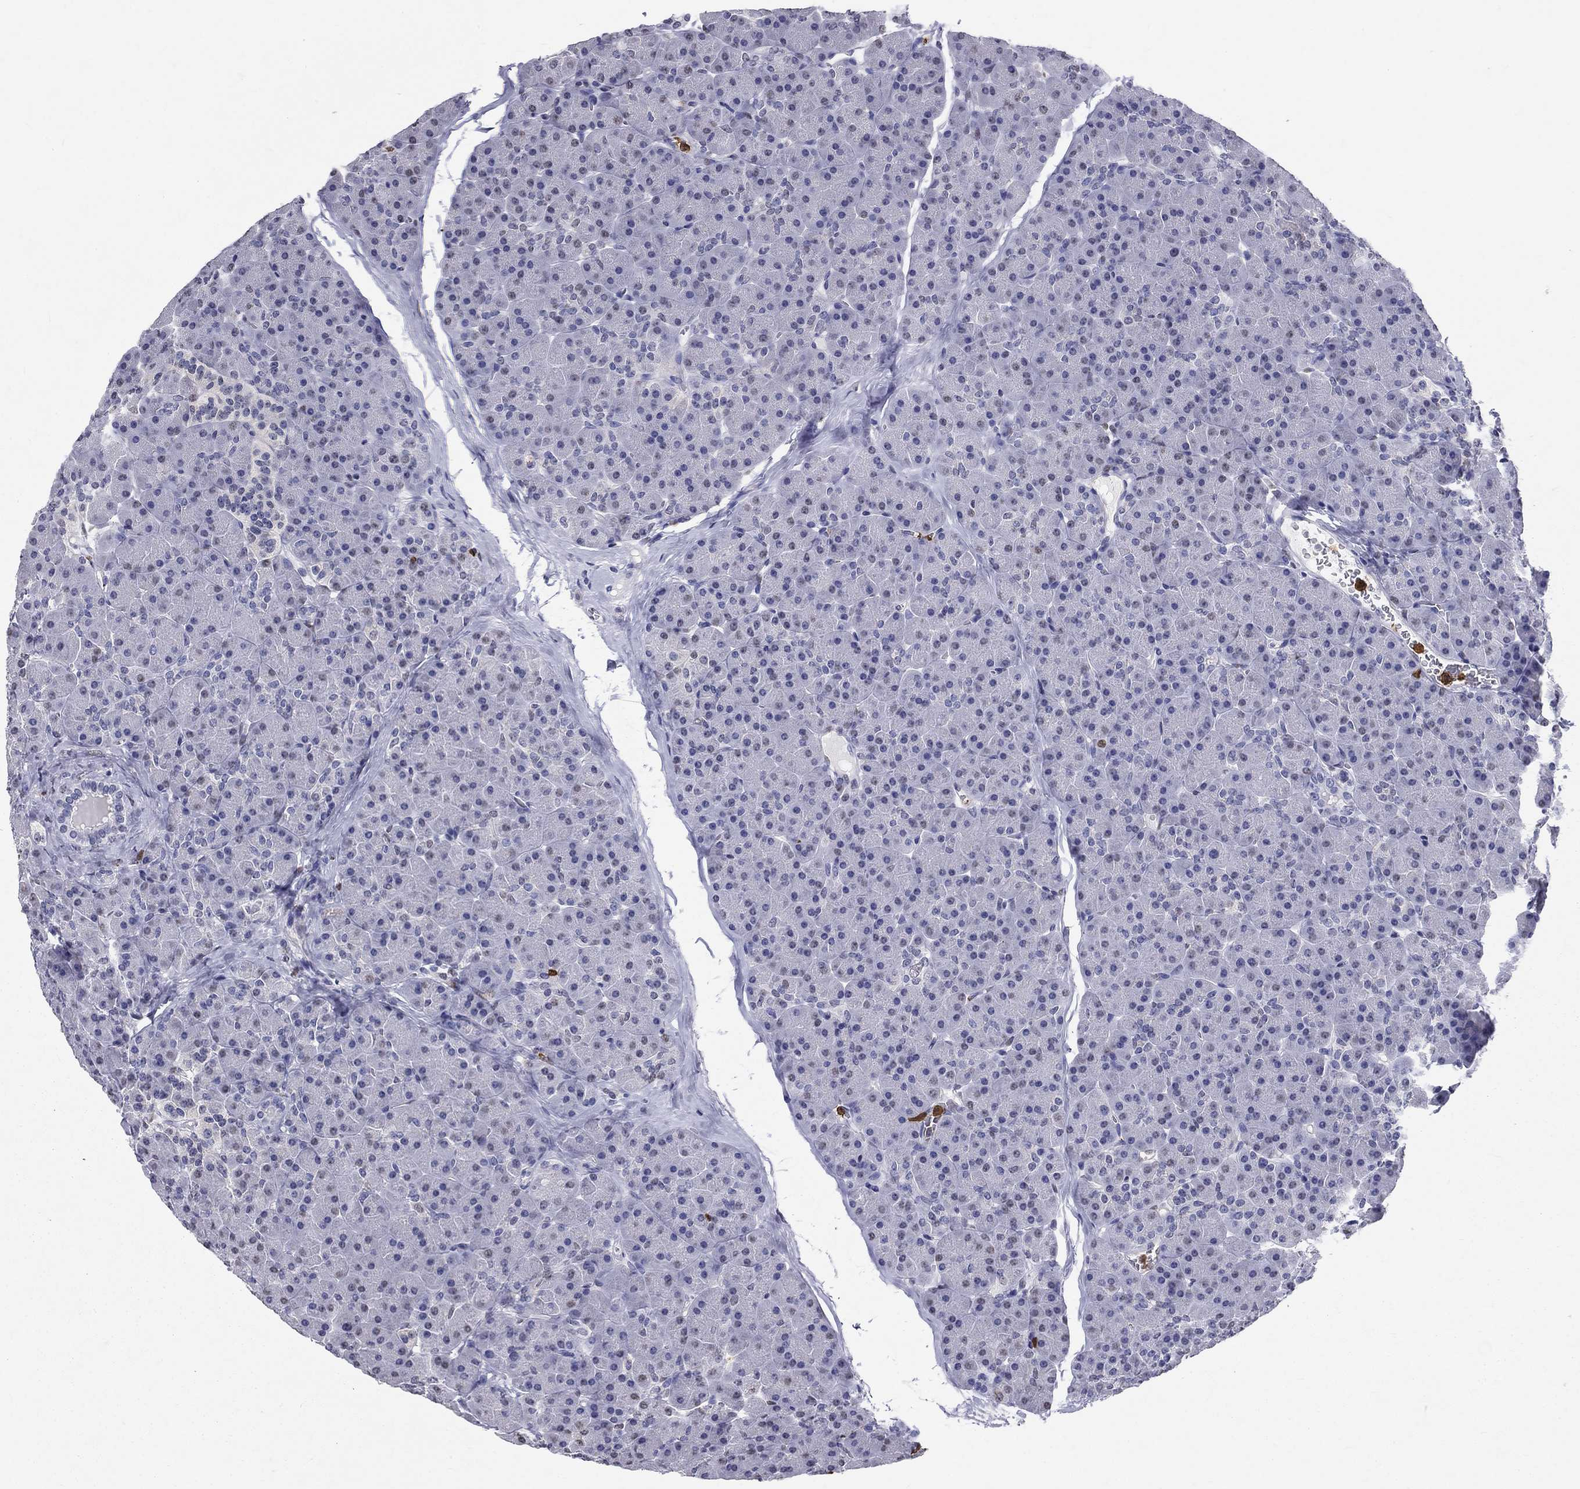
{"staining": {"intensity": "weak", "quantity": "<25%", "location": "nuclear"}, "tissue": "pancreas", "cell_type": "Exocrine glandular cells", "image_type": "normal", "snomed": [{"axis": "morphology", "description": "Normal tissue, NOS"}, {"axis": "topography", "description": "Pancreas"}], "caption": "Exocrine glandular cells are negative for protein expression in normal human pancreas. (DAB (3,3'-diaminobenzidine) IHC, high magnification).", "gene": "IGSF8", "patient": {"sex": "female", "age": 44}}